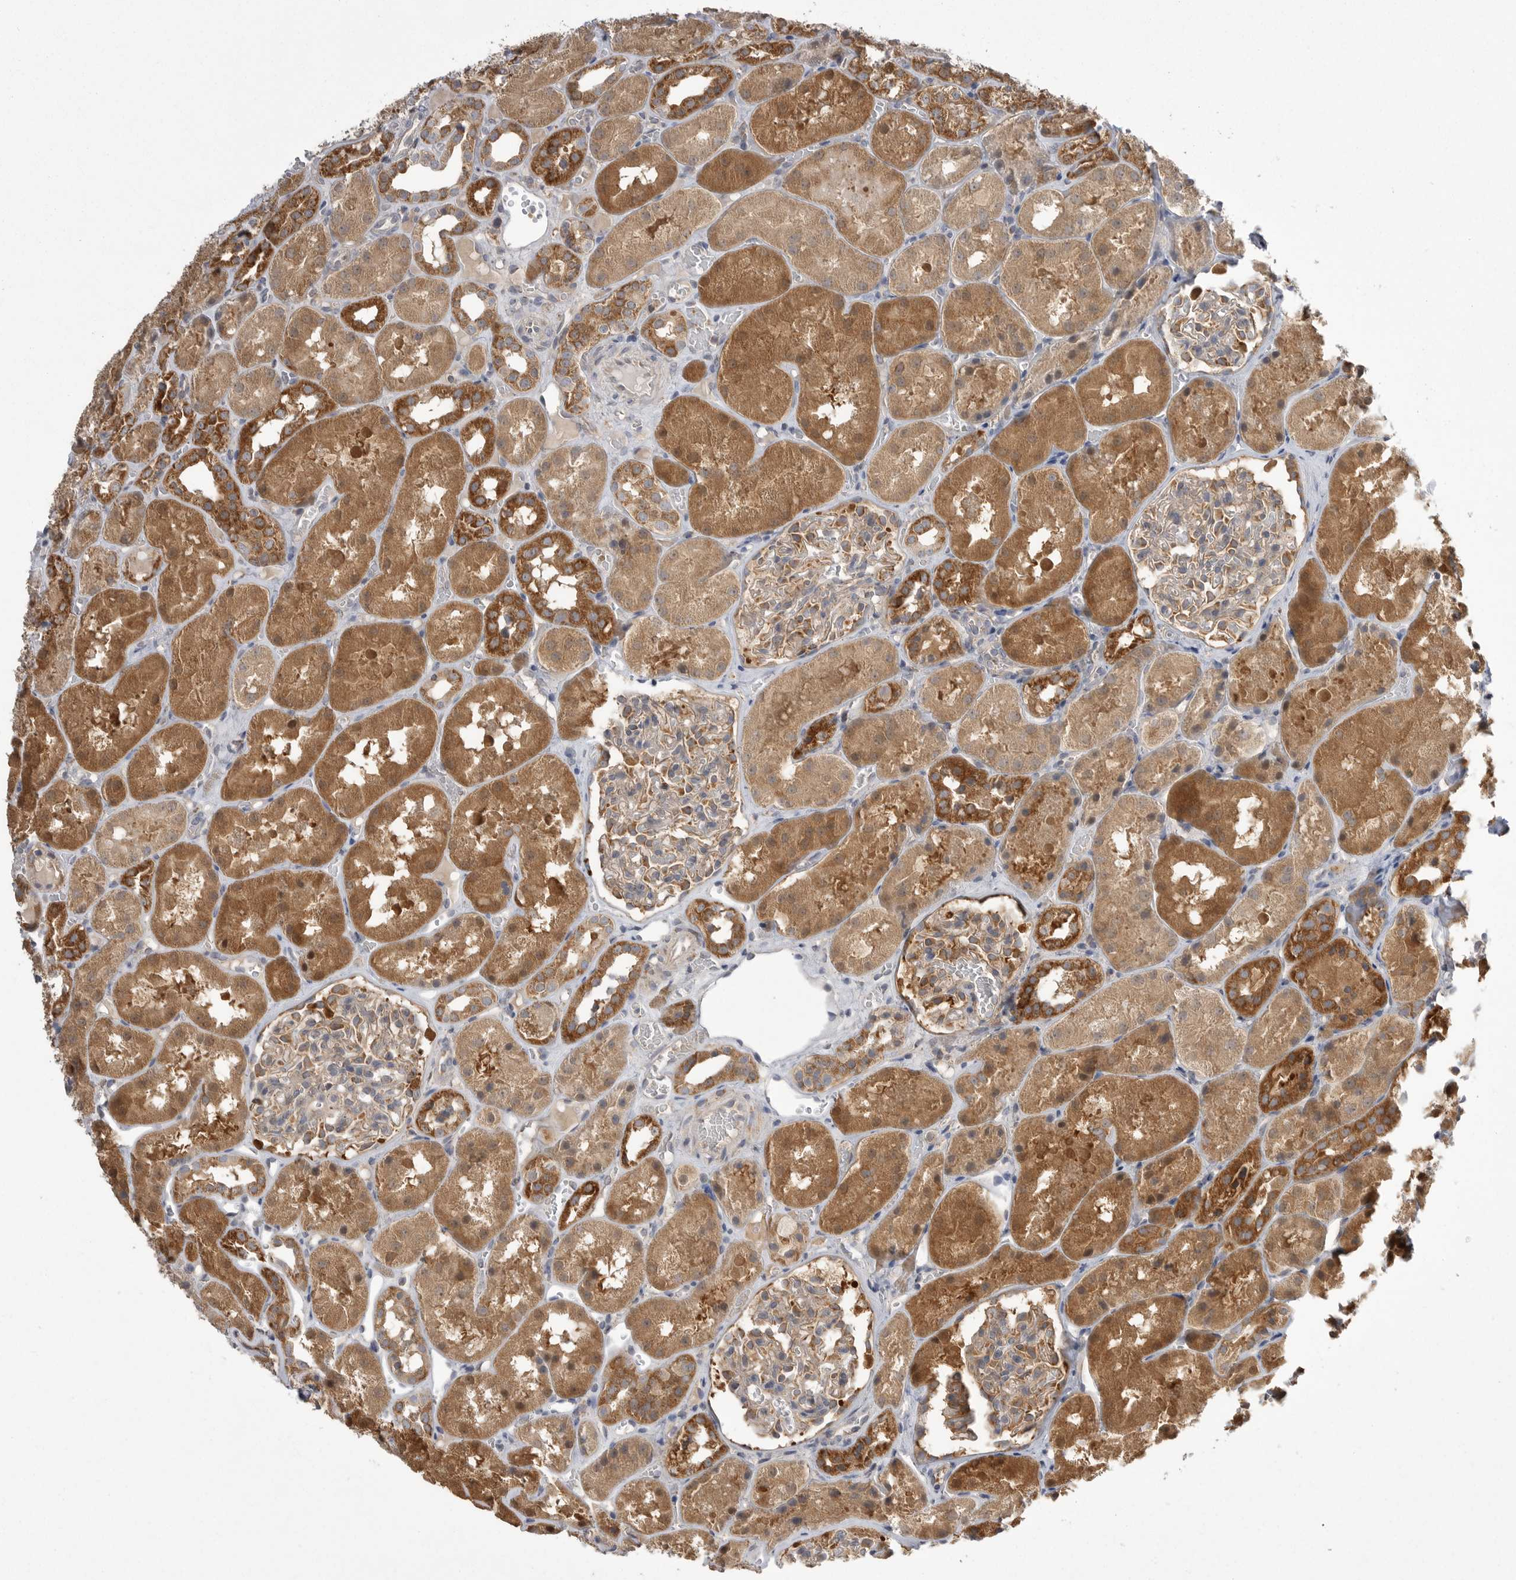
{"staining": {"intensity": "moderate", "quantity": "25%-75%", "location": "cytoplasmic/membranous"}, "tissue": "kidney", "cell_type": "Cells in glomeruli", "image_type": "normal", "snomed": [{"axis": "morphology", "description": "Normal tissue, NOS"}, {"axis": "topography", "description": "Kidney"}], "caption": "Cells in glomeruli reveal medium levels of moderate cytoplasmic/membranous positivity in about 25%-75% of cells in unremarkable kidney.", "gene": "KYAT3", "patient": {"sex": "male", "age": 16}}